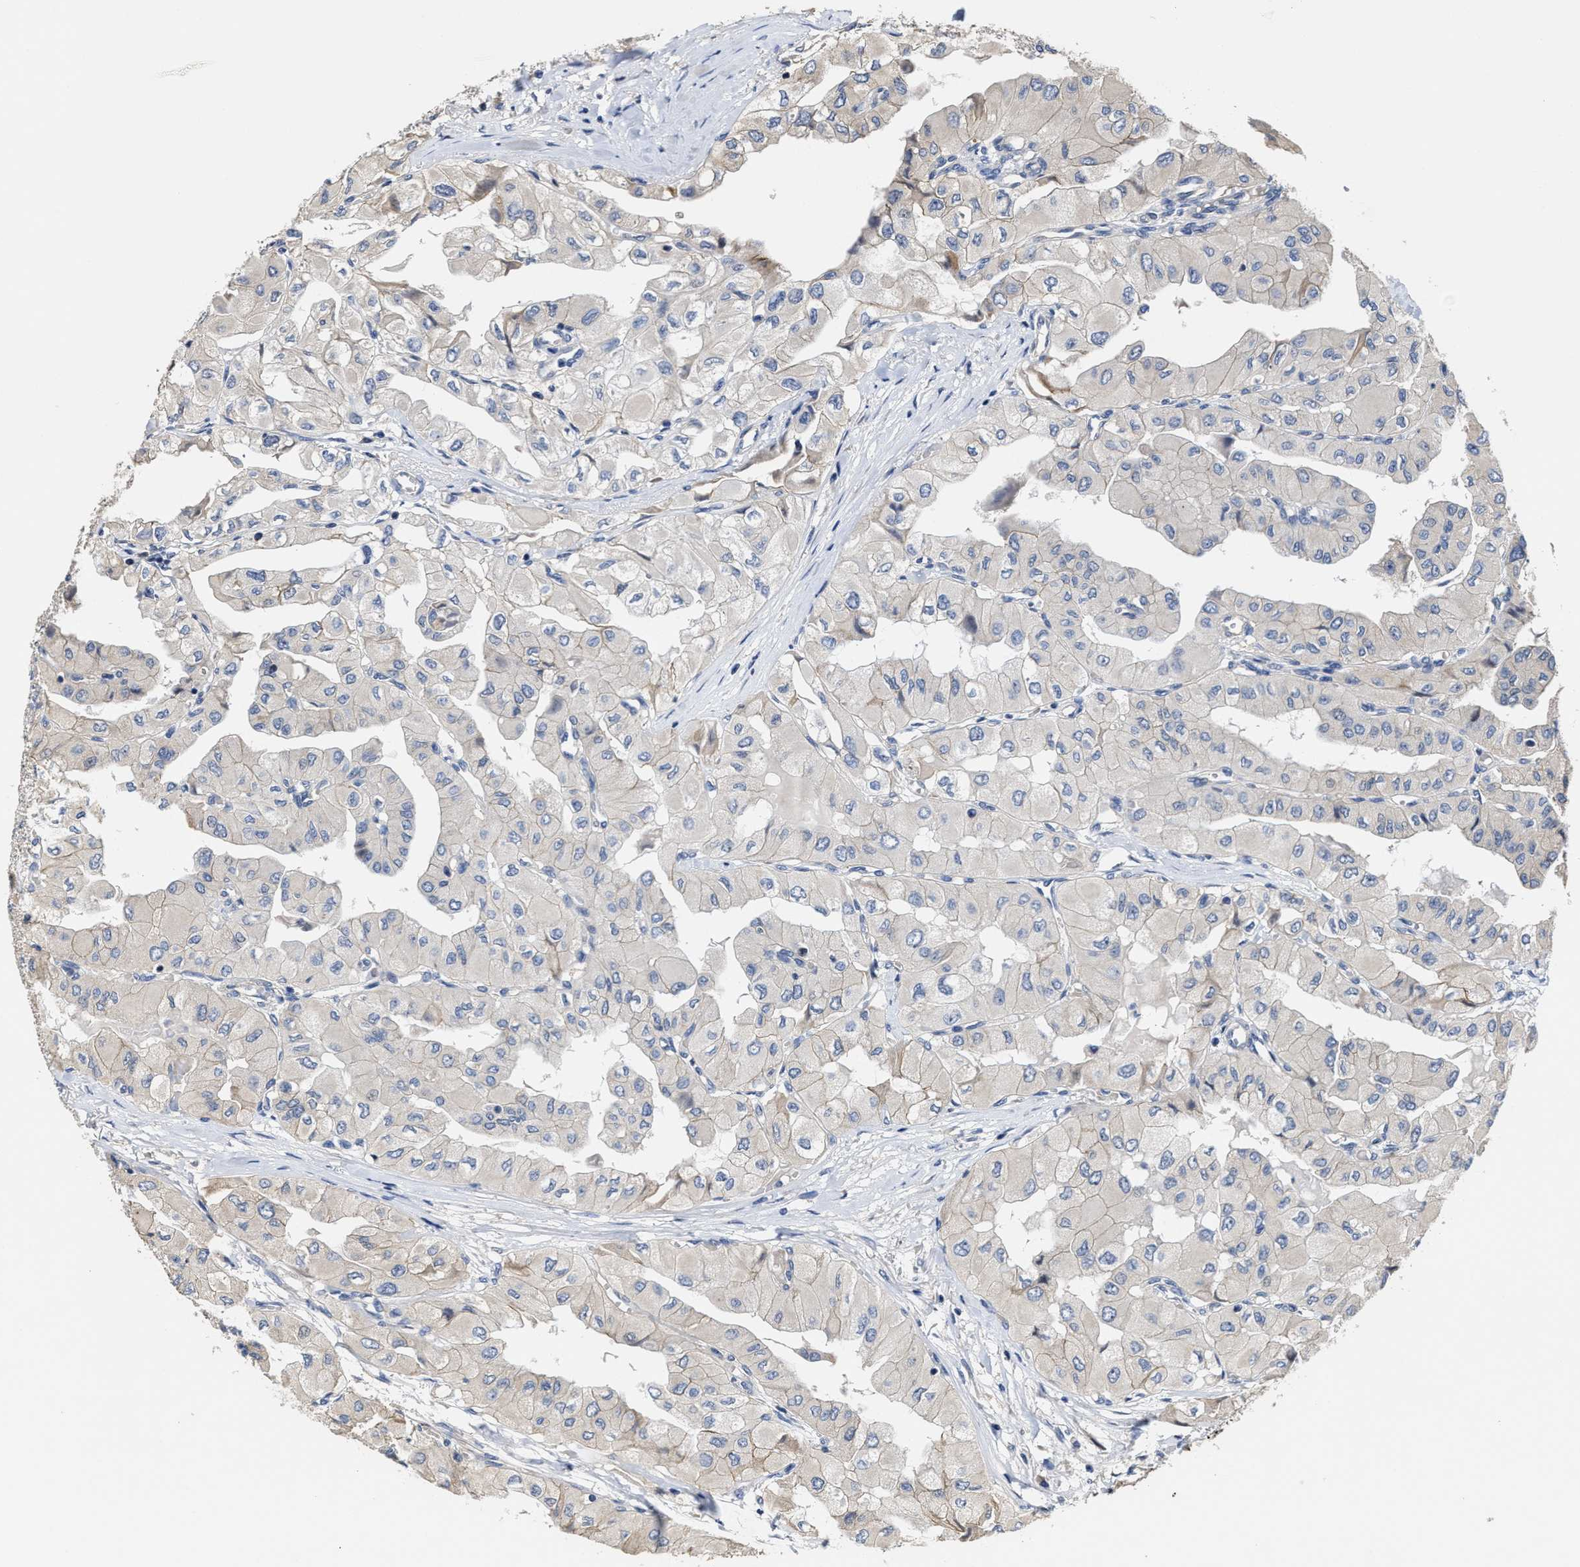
{"staining": {"intensity": "weak", "quantity": "<25%", "location": "cytoplasmic/membranous"}, "tissue": "thyroid cancer", "cell_type": "Tumor cells", "image_type": "cancer", "snomed": [{"axis": "morphology", "description": "Papillary adenocarcinoma, NOS"}, {"axis": "topography", "description": "Thyroid gland"}], "caption": "Tumor cells show no significant protein positivity in papillary adenocarcinoma (thyroid).", "gene": "TRAF6", "patient": {"sex": "female", "age": 59}}